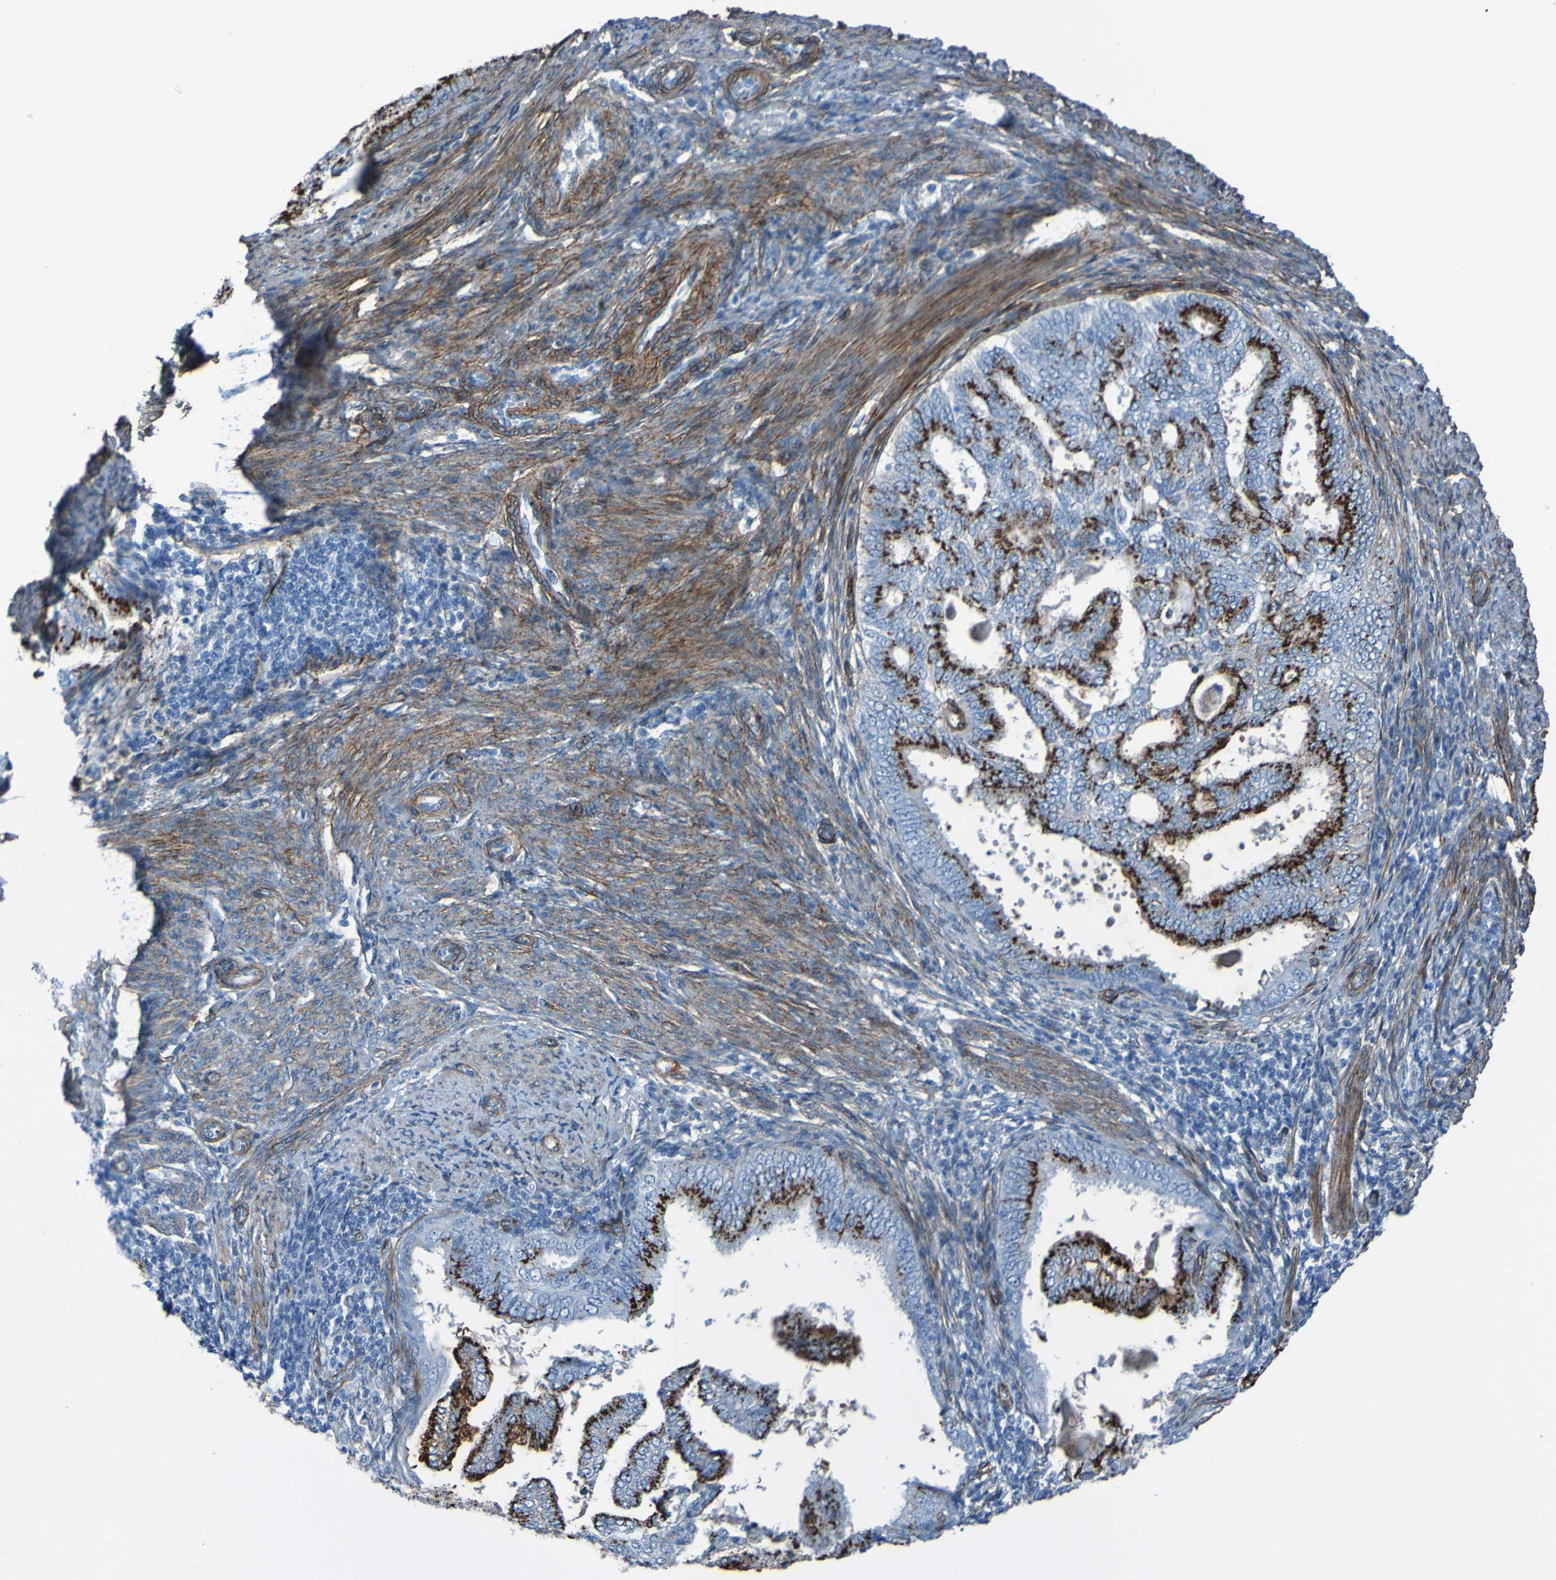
{"staining": {"intensity": "strong", "quantity": ">75%", "location": "cytoplasmic/membranous"}, "tissue": "endometrial cancer", "cell_type": "Tumor cells", "image_type": "cancer", "snomed": [{"axis": "morphology", "description": "Adenocarcinoma, NOS"}, {"axis": "topography", "description": "Endometrium"}], "caption": "Protein analysis of adenocarcinoma (endometrial) tissue shows strong cytoplasmic/membranous expression in about >75% of tumor cells. (DAB (3,3'-diaminobenzidine) IHC, brown staining for protein, blue staining for nuclei).", "gene": "COL4A2", "patient": {"sex": "female", "age": 58}}